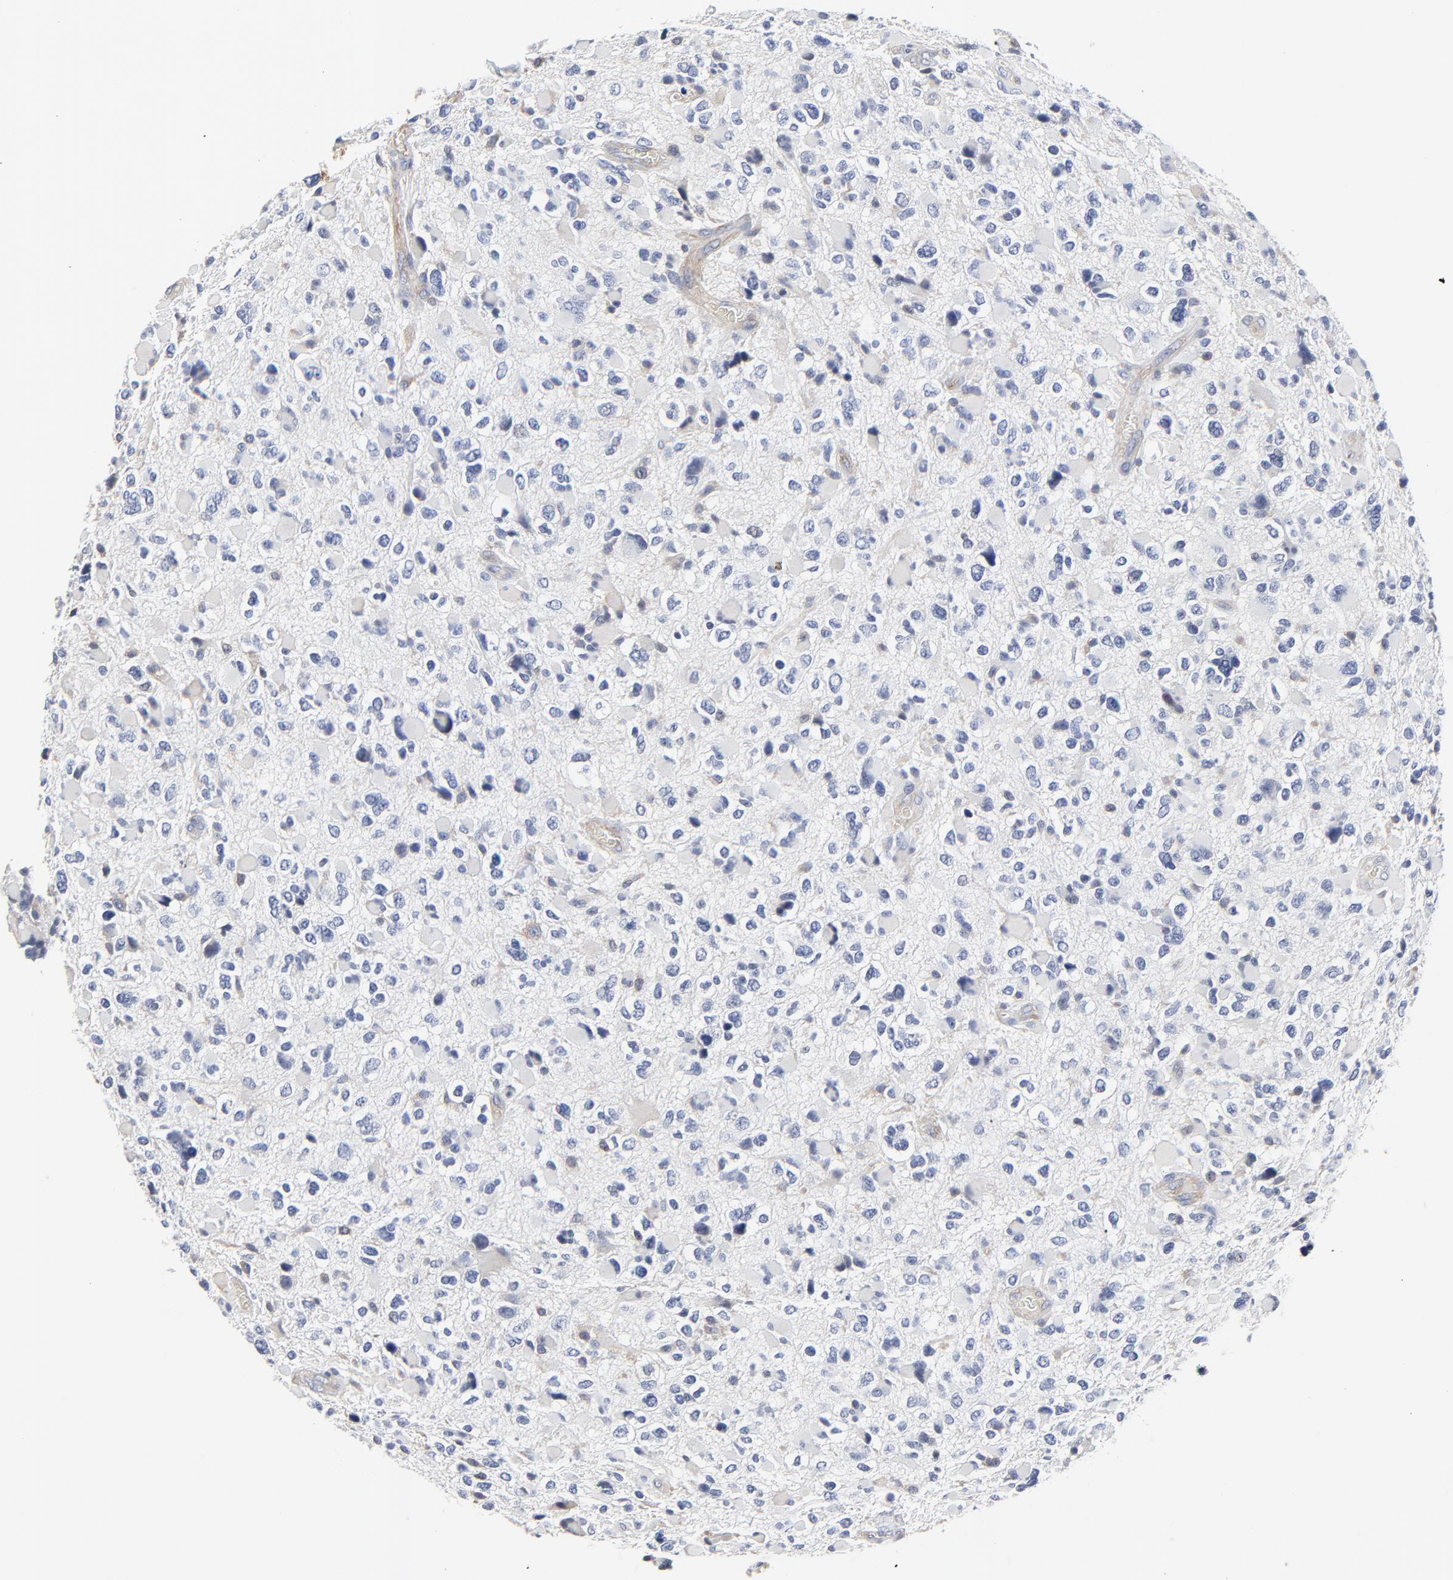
{"staining": {"intensity": "weak", "quantity": "<25%", "location": "cytoplasmic/membranous"}, "tissue": "glioma", "cell_type": "Tumor cells", "image_type": "cancer", "snomed": [{"axis": "morphology", "description": "Glioma, malignant, High grade"}, {"axis": "topography", "description": "Brain"}], "caption": "Malignant high-grade glioma stained for a protein using IHC displays no positivity tumor cells.", "gene": "NXF3", "patient": {"sex": "female", "age": 37}}